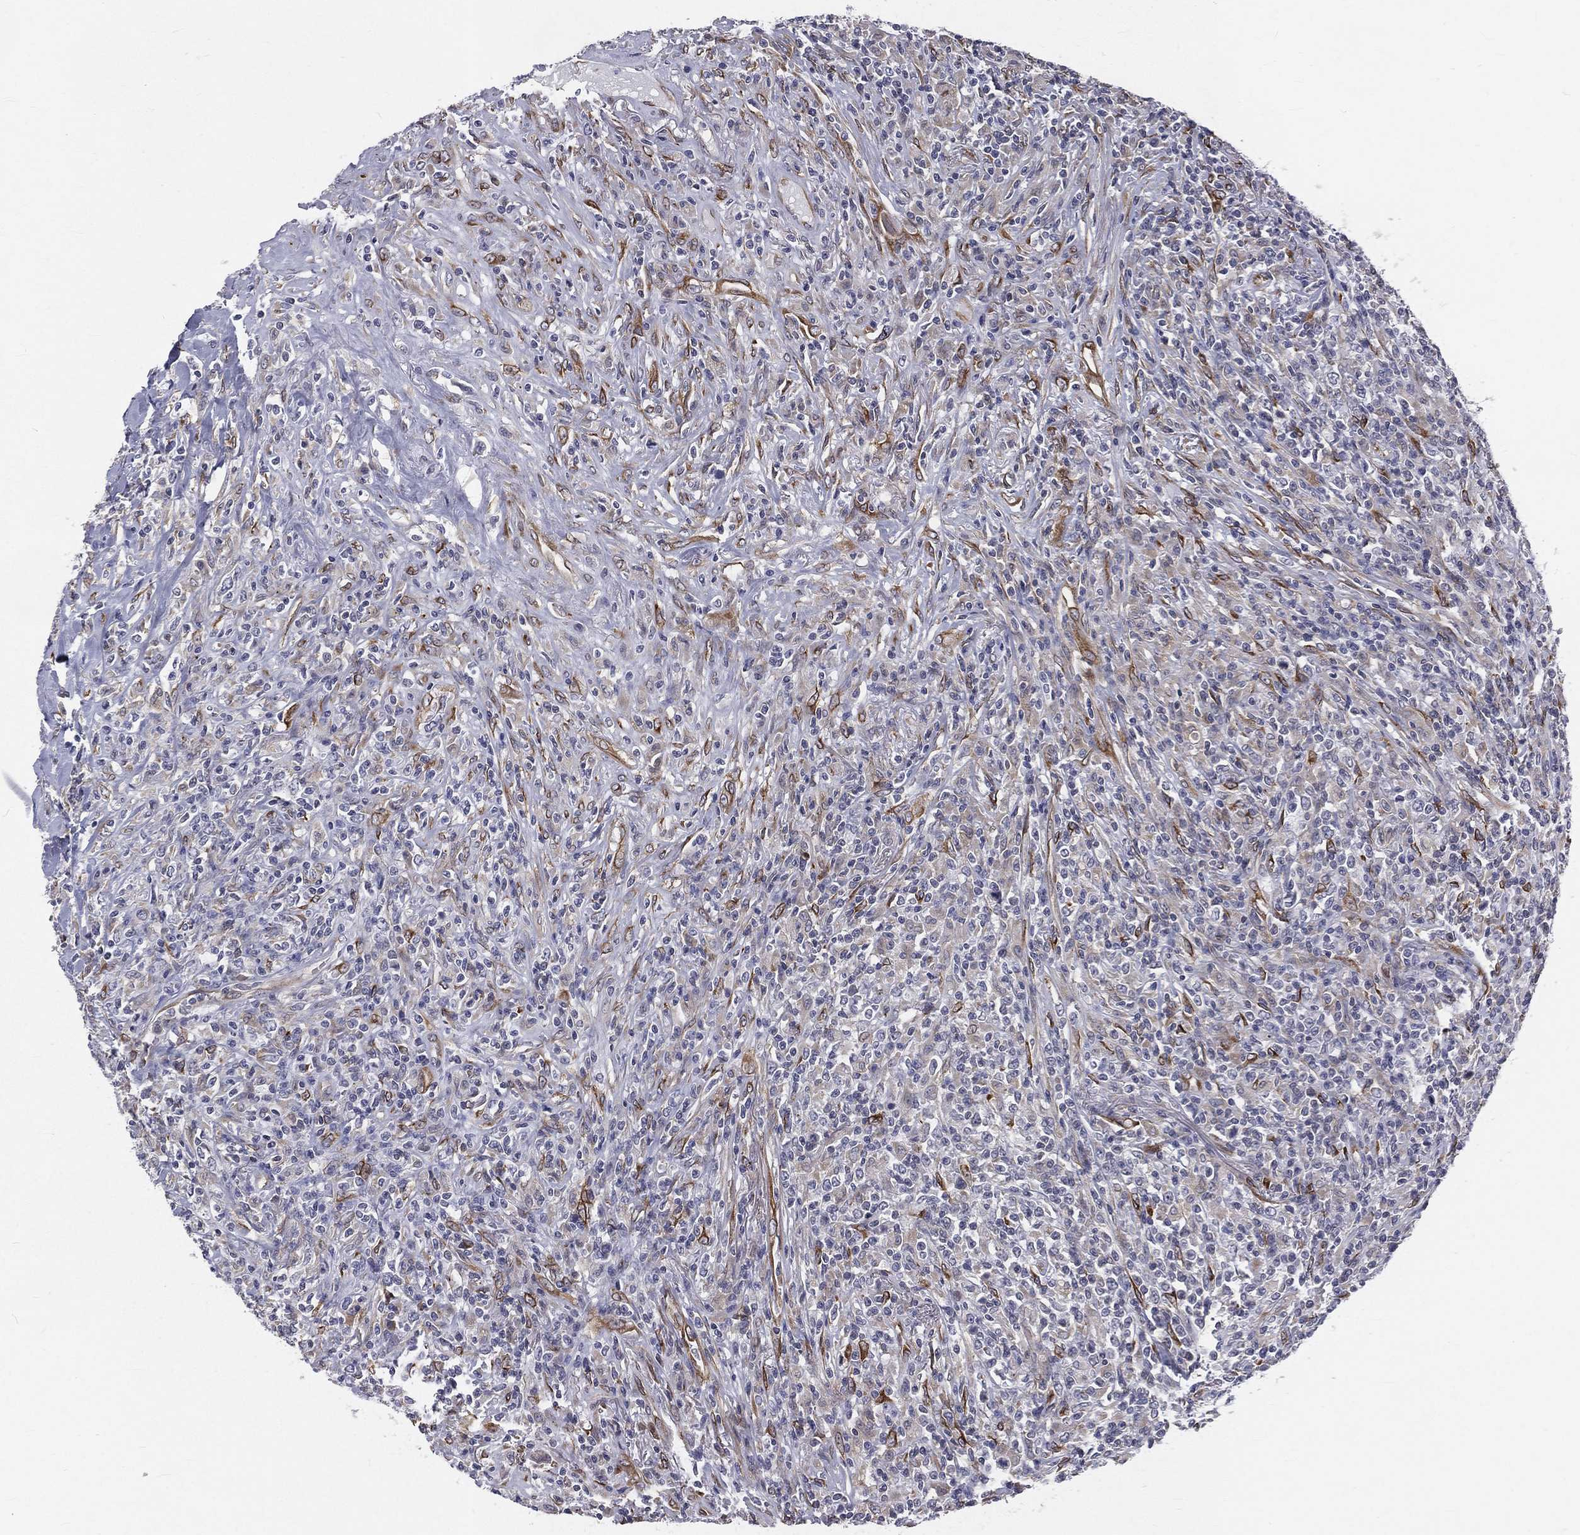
{"staining": {"intensity": "negative", "quantity": "none", "location": "none"}, "tissue": "lymphoma", "cell_type": "Tumor cells", "image_type": "cancer", "snomed": [{"axis": "morphology", "description": "Malignant lymphoma, non-Hodgkin's type, High grade"}, {"axis": "topography", "description": "Lung"}], "caption": "High magnification brightfield microscopy of malignant lymphoma, non-Hodgkin's type (high-grade) stained with DAB (3,3'-diaminobenzidine) (brown) and counterstained with hematoxylin (blue): tumor cells show no significant expression.", "gene": "PGRMC1", "patient": {"sex": "male", "age": 79}}